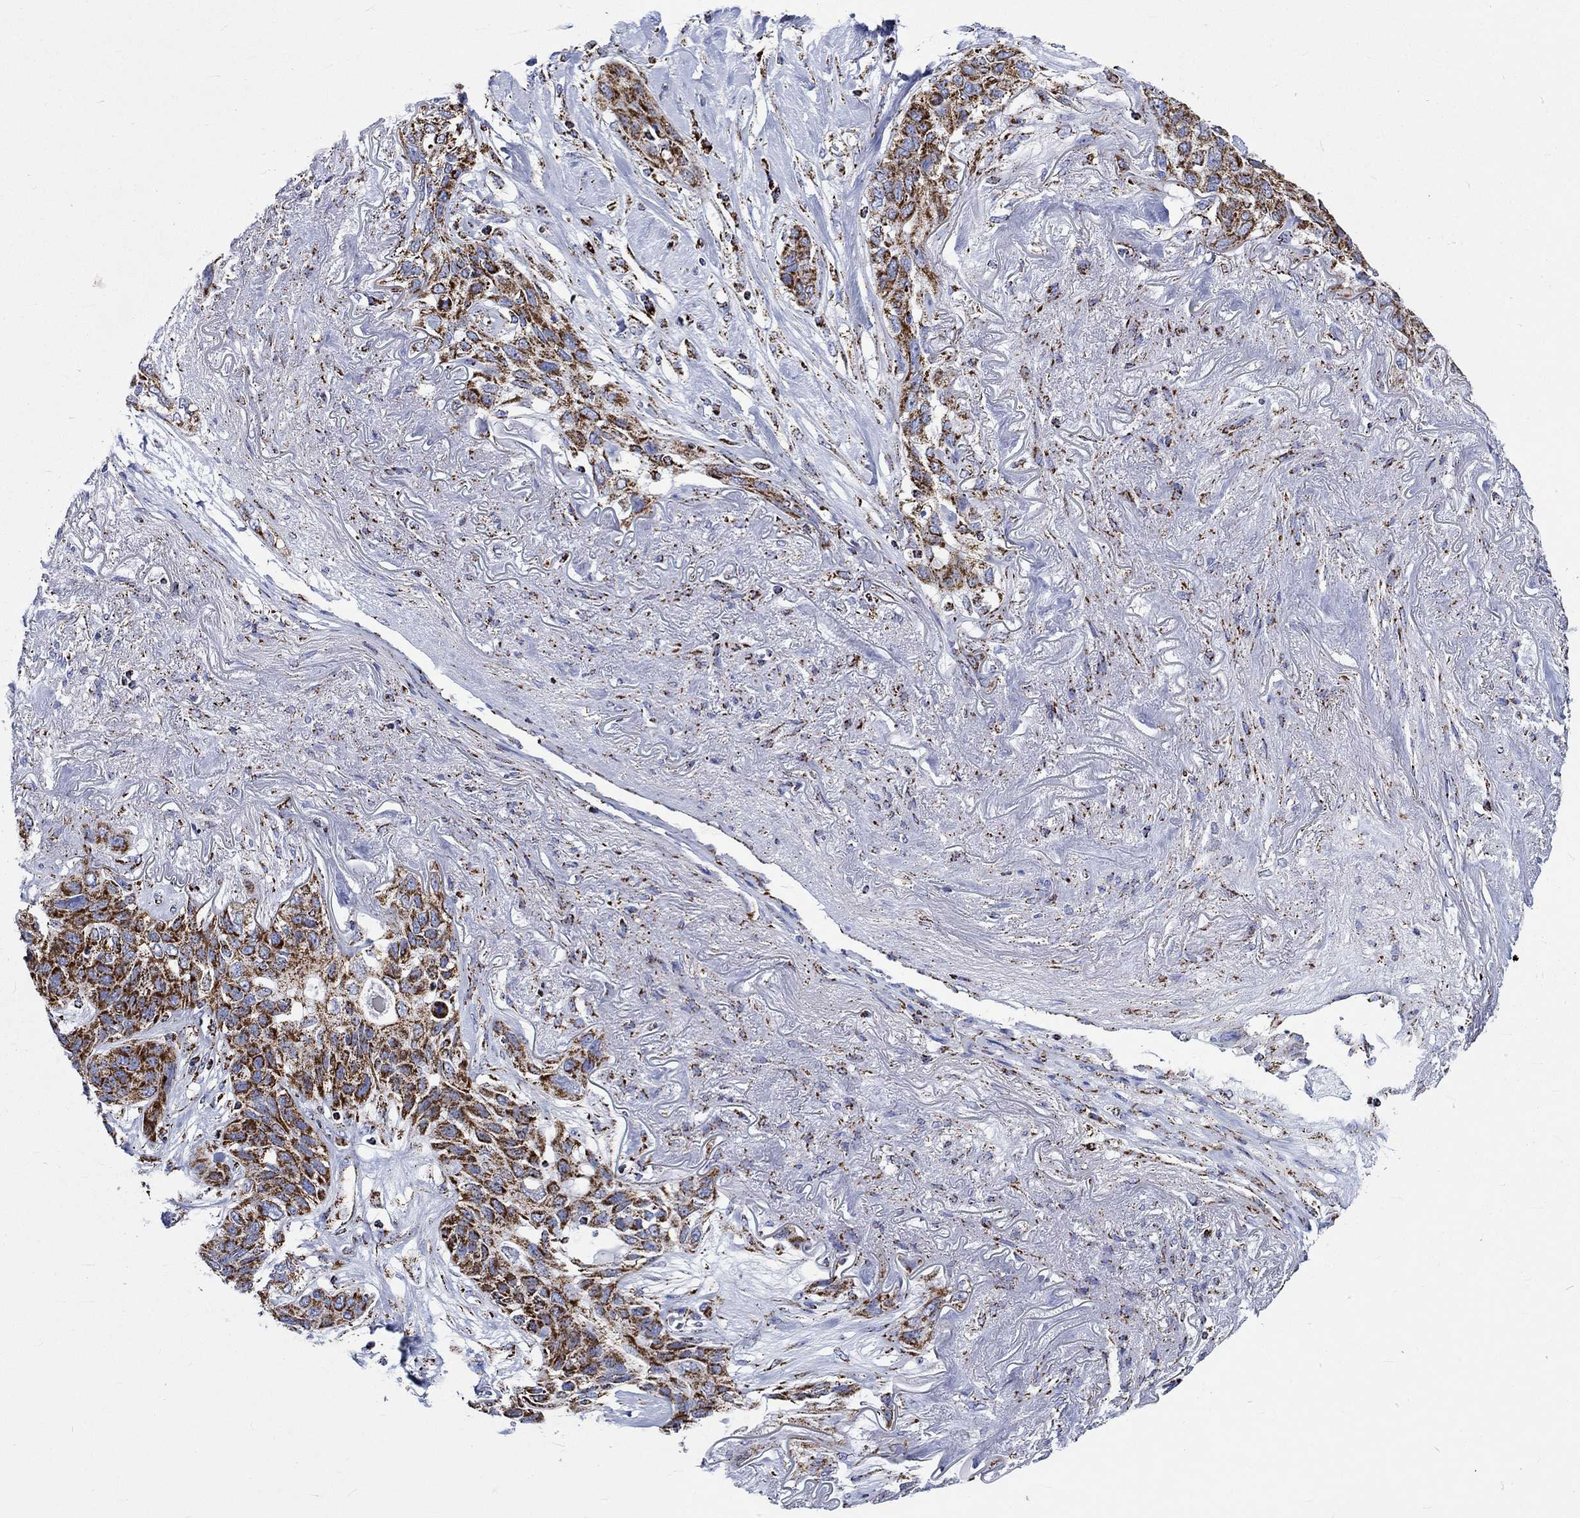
{"staining": {"intensity": "strong", "quantity": ">75%", "location": "cytoplasmic/membranous"}, "tissue": "lung cancer", "cell_type": "Tumor cells", "image_type": "cancer", "snomed": [{"axis": "morphology", "description": "Squamous cell carcinoma, NOS"}, {"axis": "topography", "description": "Lung"}], "caption": "High-power microscopy captured an immunohistochemistry photomicrograph of lung cancer, revealing strong cytoplasmic/membranous positivity in about >75% of tumor cells.", "gene": "RCE1", "patient": {"sex": "female", "age": 70}}